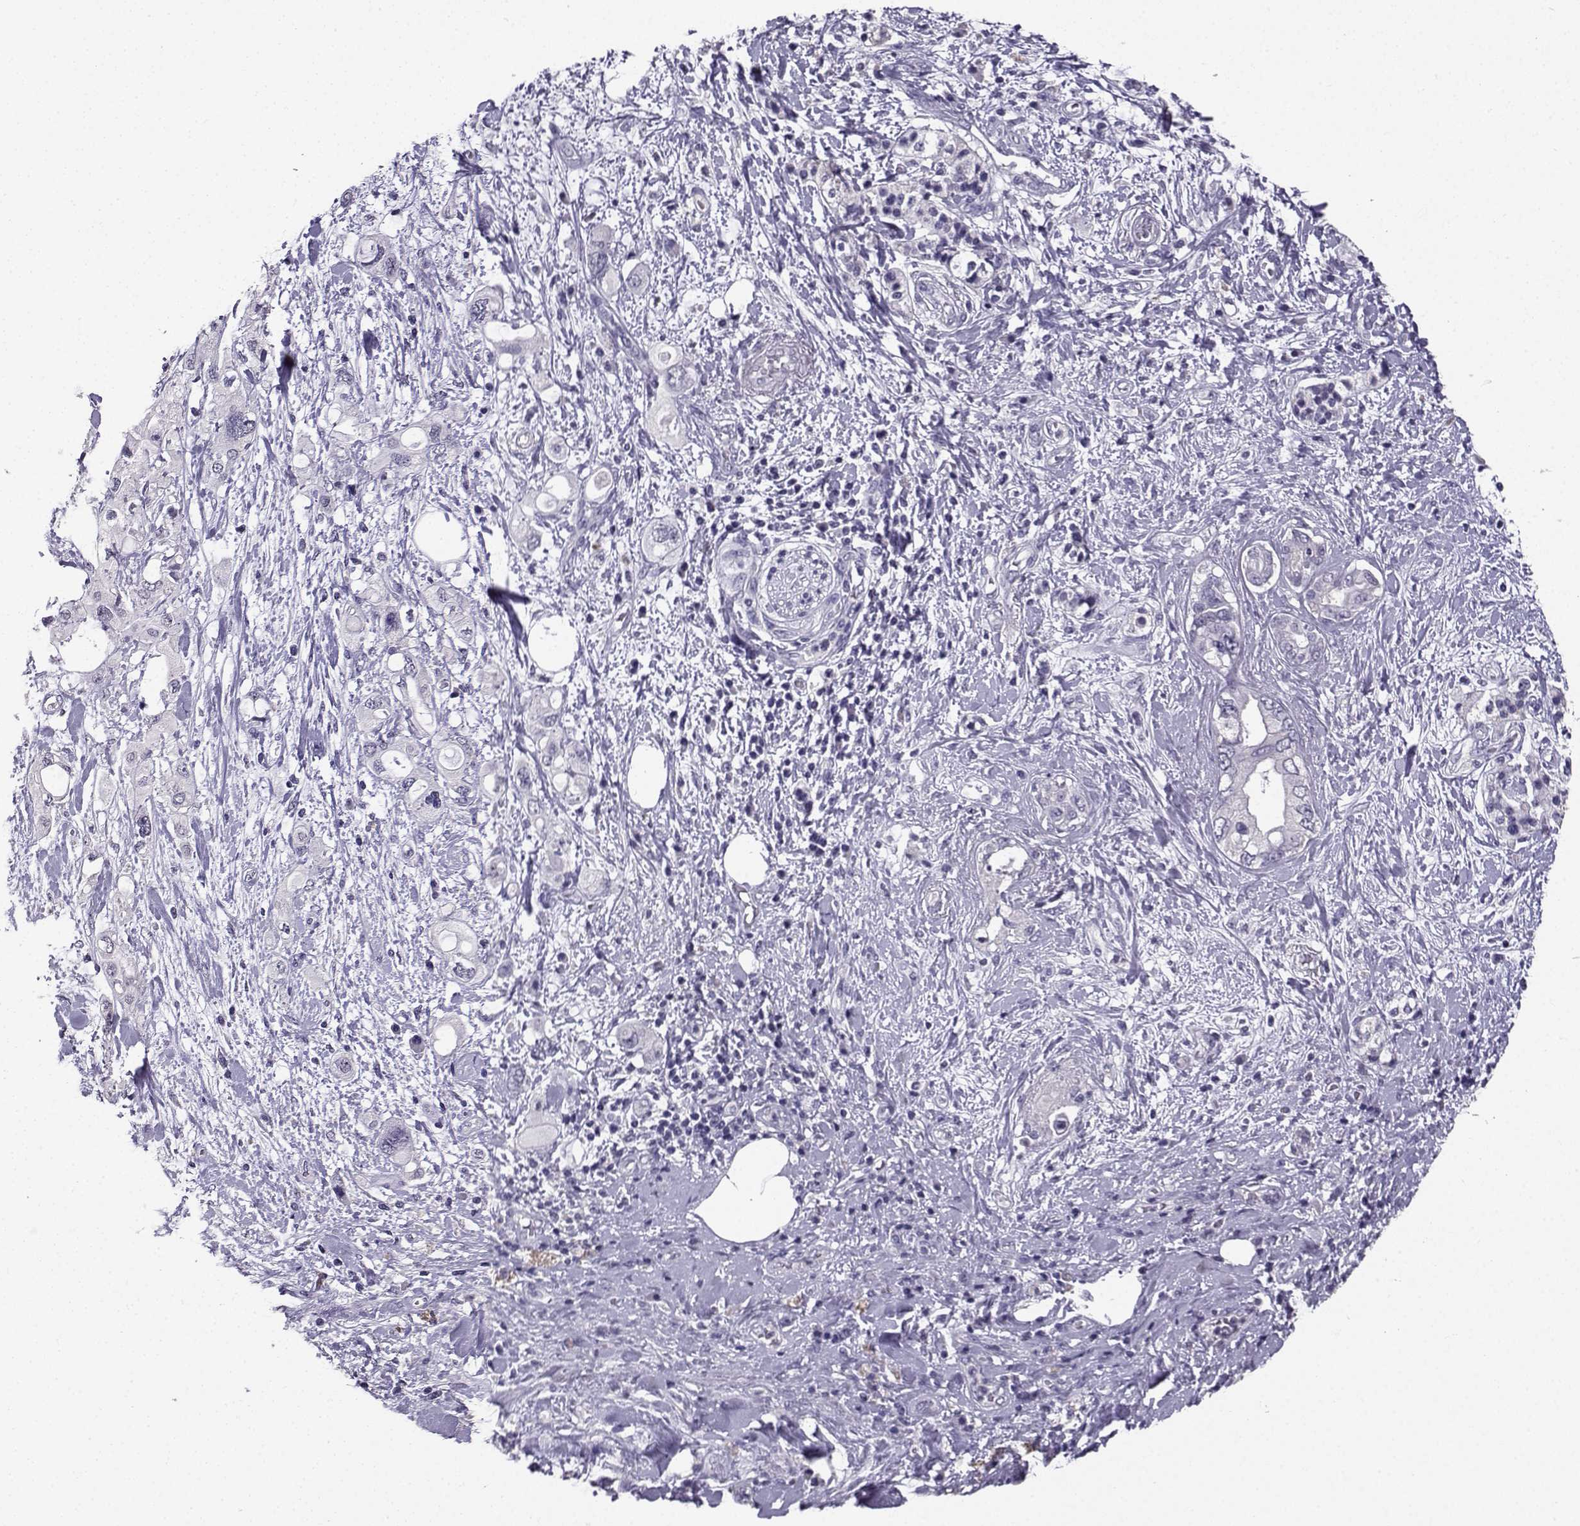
{"staining": {"intensity": "negative", "quantity": "none", "location": "none"}, "tissue": "pancreatic cancer", "cell_type": "Tumor cells", "image_type": "cancer", "snomed": [{"axis": "morphology", "description": "Adenocarcinoma, NOS"}, {"axis": "topography", "description": "Pancreas"}], "caption": "IHC of human pancreatic adenocarcinoma reveals no positivity in tumor cells. Nuclei are stained in blue.", "gene": "SPAG11B", "patient": {"sex": "female", "age": 56}}